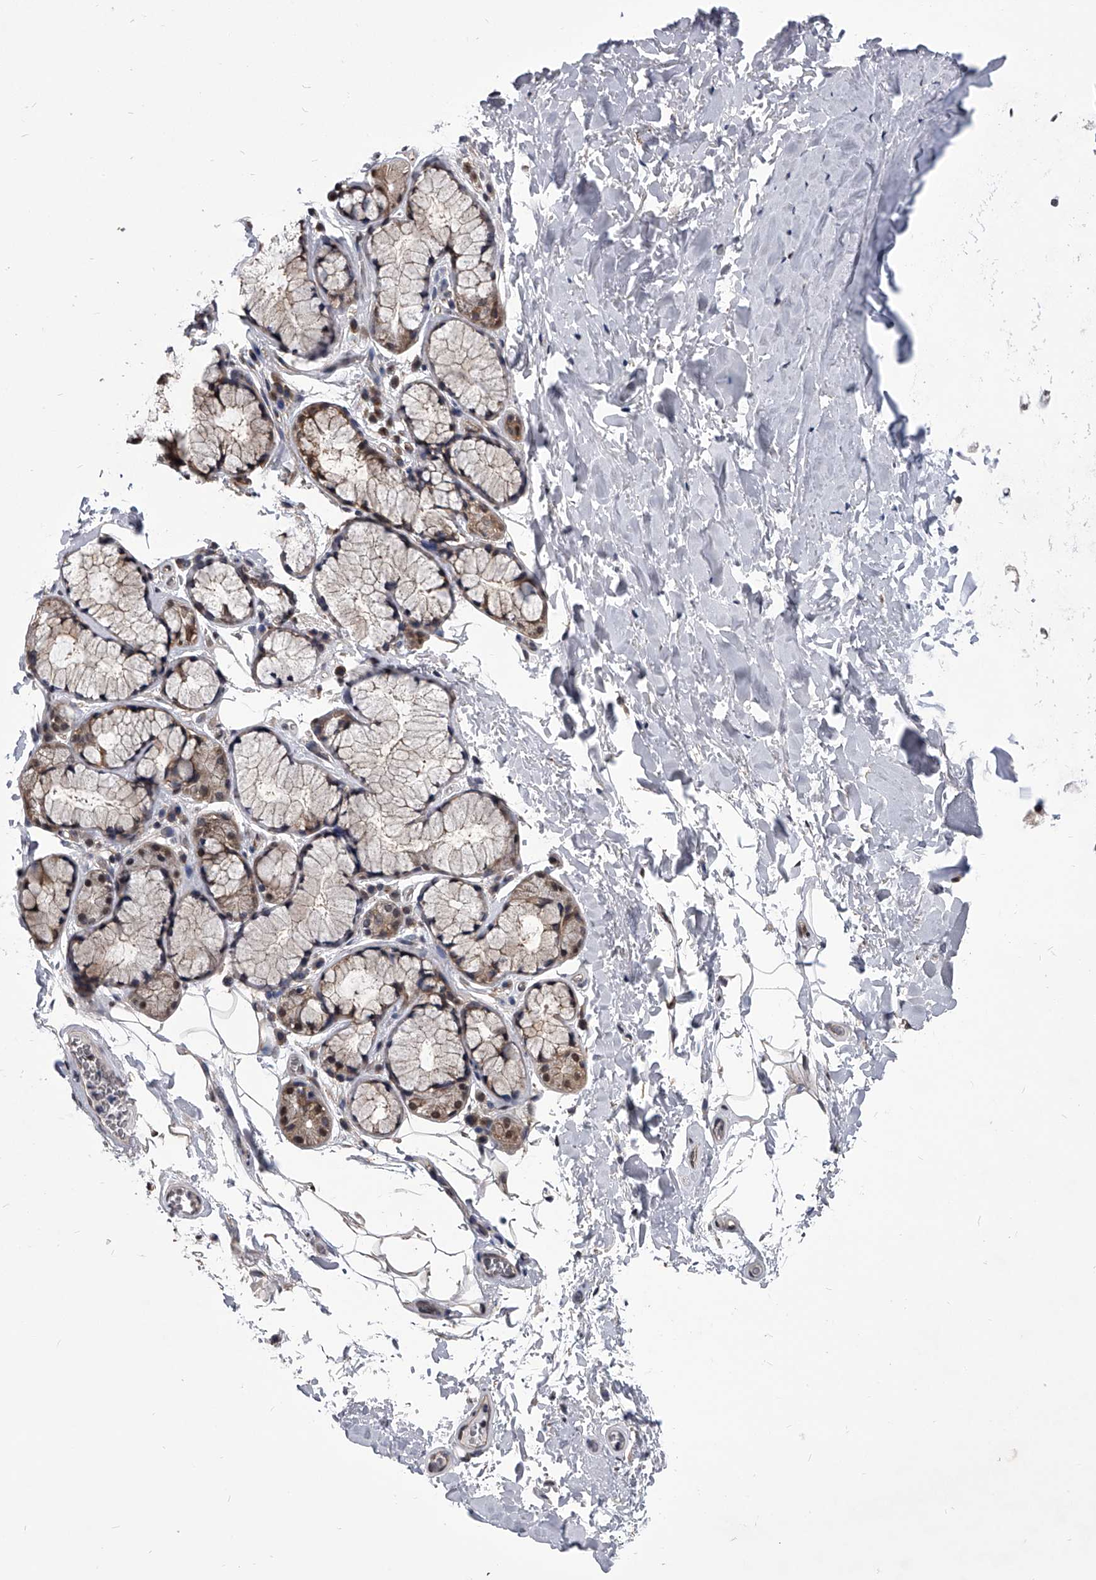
{"staining": {"intensity": "weak", "quantity": "25%-75%", "location": "cytoplasmic/membranous"}, "tissue": "adipose tissue", "cell_type": "Adipocytes", "image_type": "normal", "snomed": [{"axis": "morphology", "description": "Normal tissue, NOS"}, {"axis": "topography", "description": "Cartilage tissue"}], "caption": "Unremarkable adipose tissue displays weak cytoplasmic/membranous positivity in approximately 25%-75% of adipocytes, visualized by immunohistochemistry.", "gene": "ZNF76", "patient": {"sex": "female", "age": 63}}